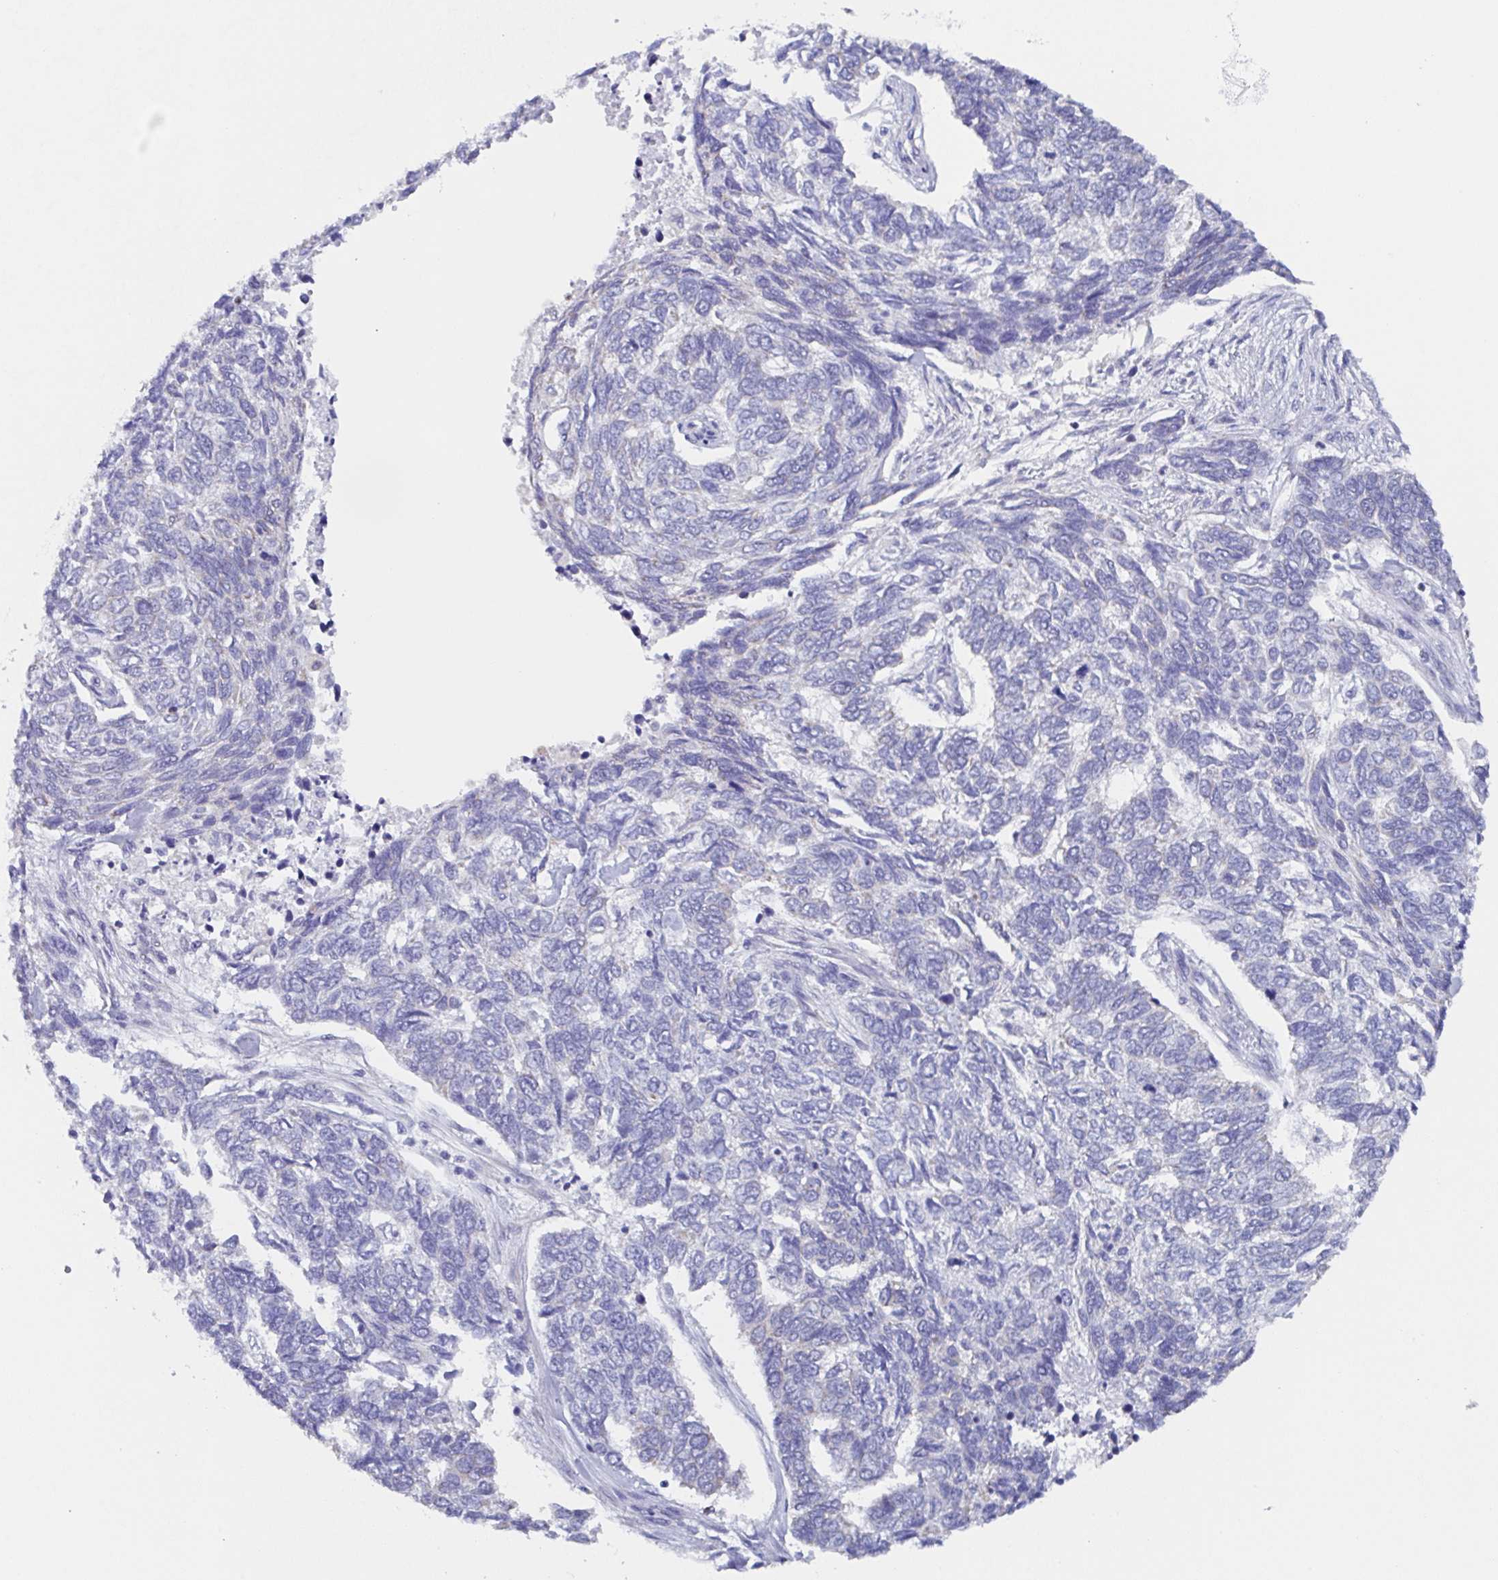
{"staining": {"intensity": "negative", "quantity": "none", "location": "none"}, "tissue": "skin cancer", "cell_type": "Tumor cells", "image_type": "cancer", "snomed": [{"axis": "morphology", "description": "Basal cell carcinoma"}, {"axis": "topography", "description": "Skin"}], "caption": "Micrograph shows no significant protein expression in tumor cells of skin basal cell carcinoma. Nuclei are stained in blue.", "gene": "PBOV1", "patient": {"sex": "female", "age": 65}}